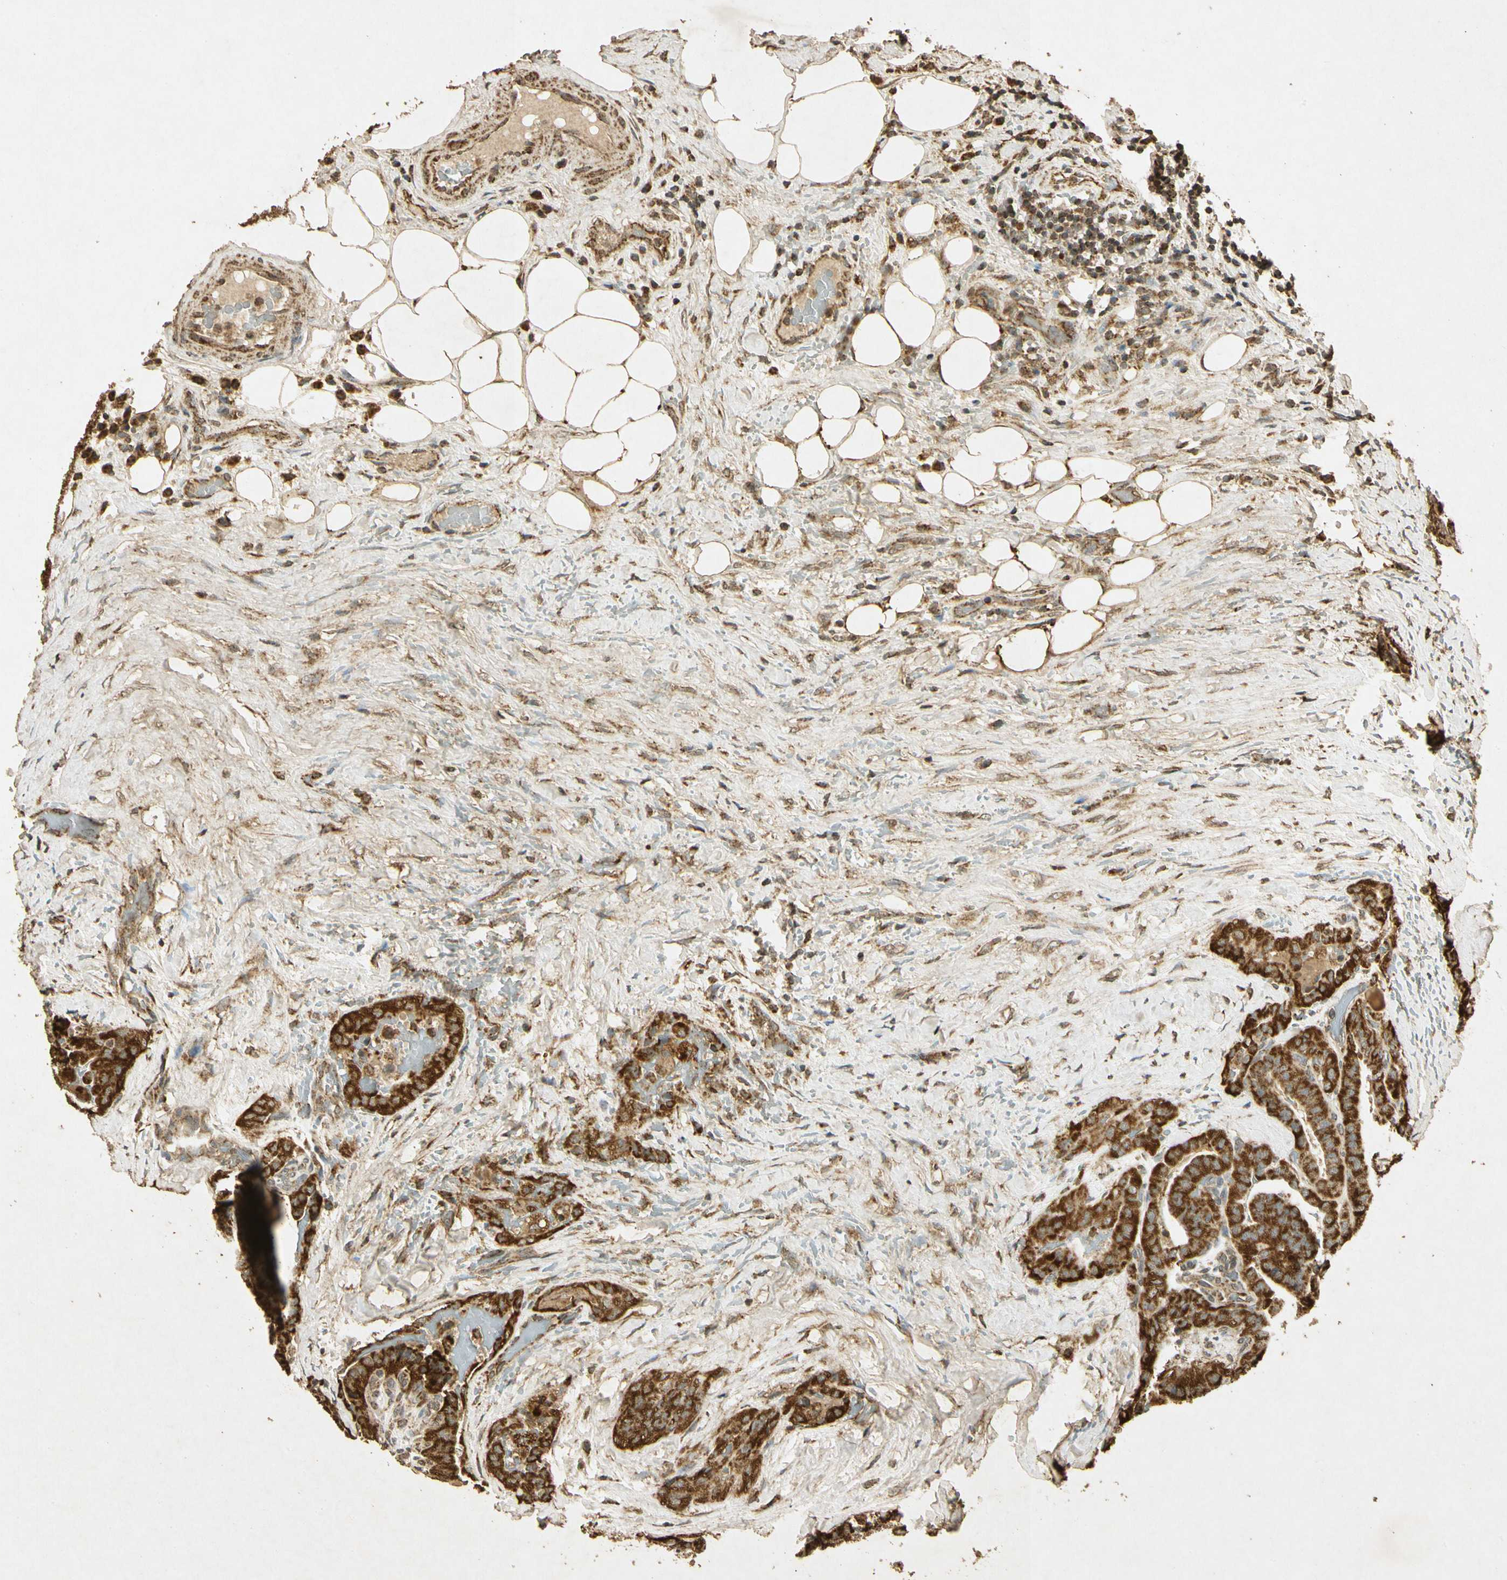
{"staining": {"intensity": "strong", "quantity": ">75%", "location": "cytoplasmic/membranous"}, "tissue": "thyroid cancer", "cell_type": "Tumor cells", "image_type": "cancer", "snomed": [{"axis": "morphology", "description": "Papillary adenocarcinoma, NOS"}, {"axis": "topography", "description": "Thyroid gland"}], "caption": "Thyroid papillary adenocarcinoma stained with a protein marker reveals strong staining in tumor cells.", "gene": "PRDX3", "patient": {"sex": "male", "age": 77}}